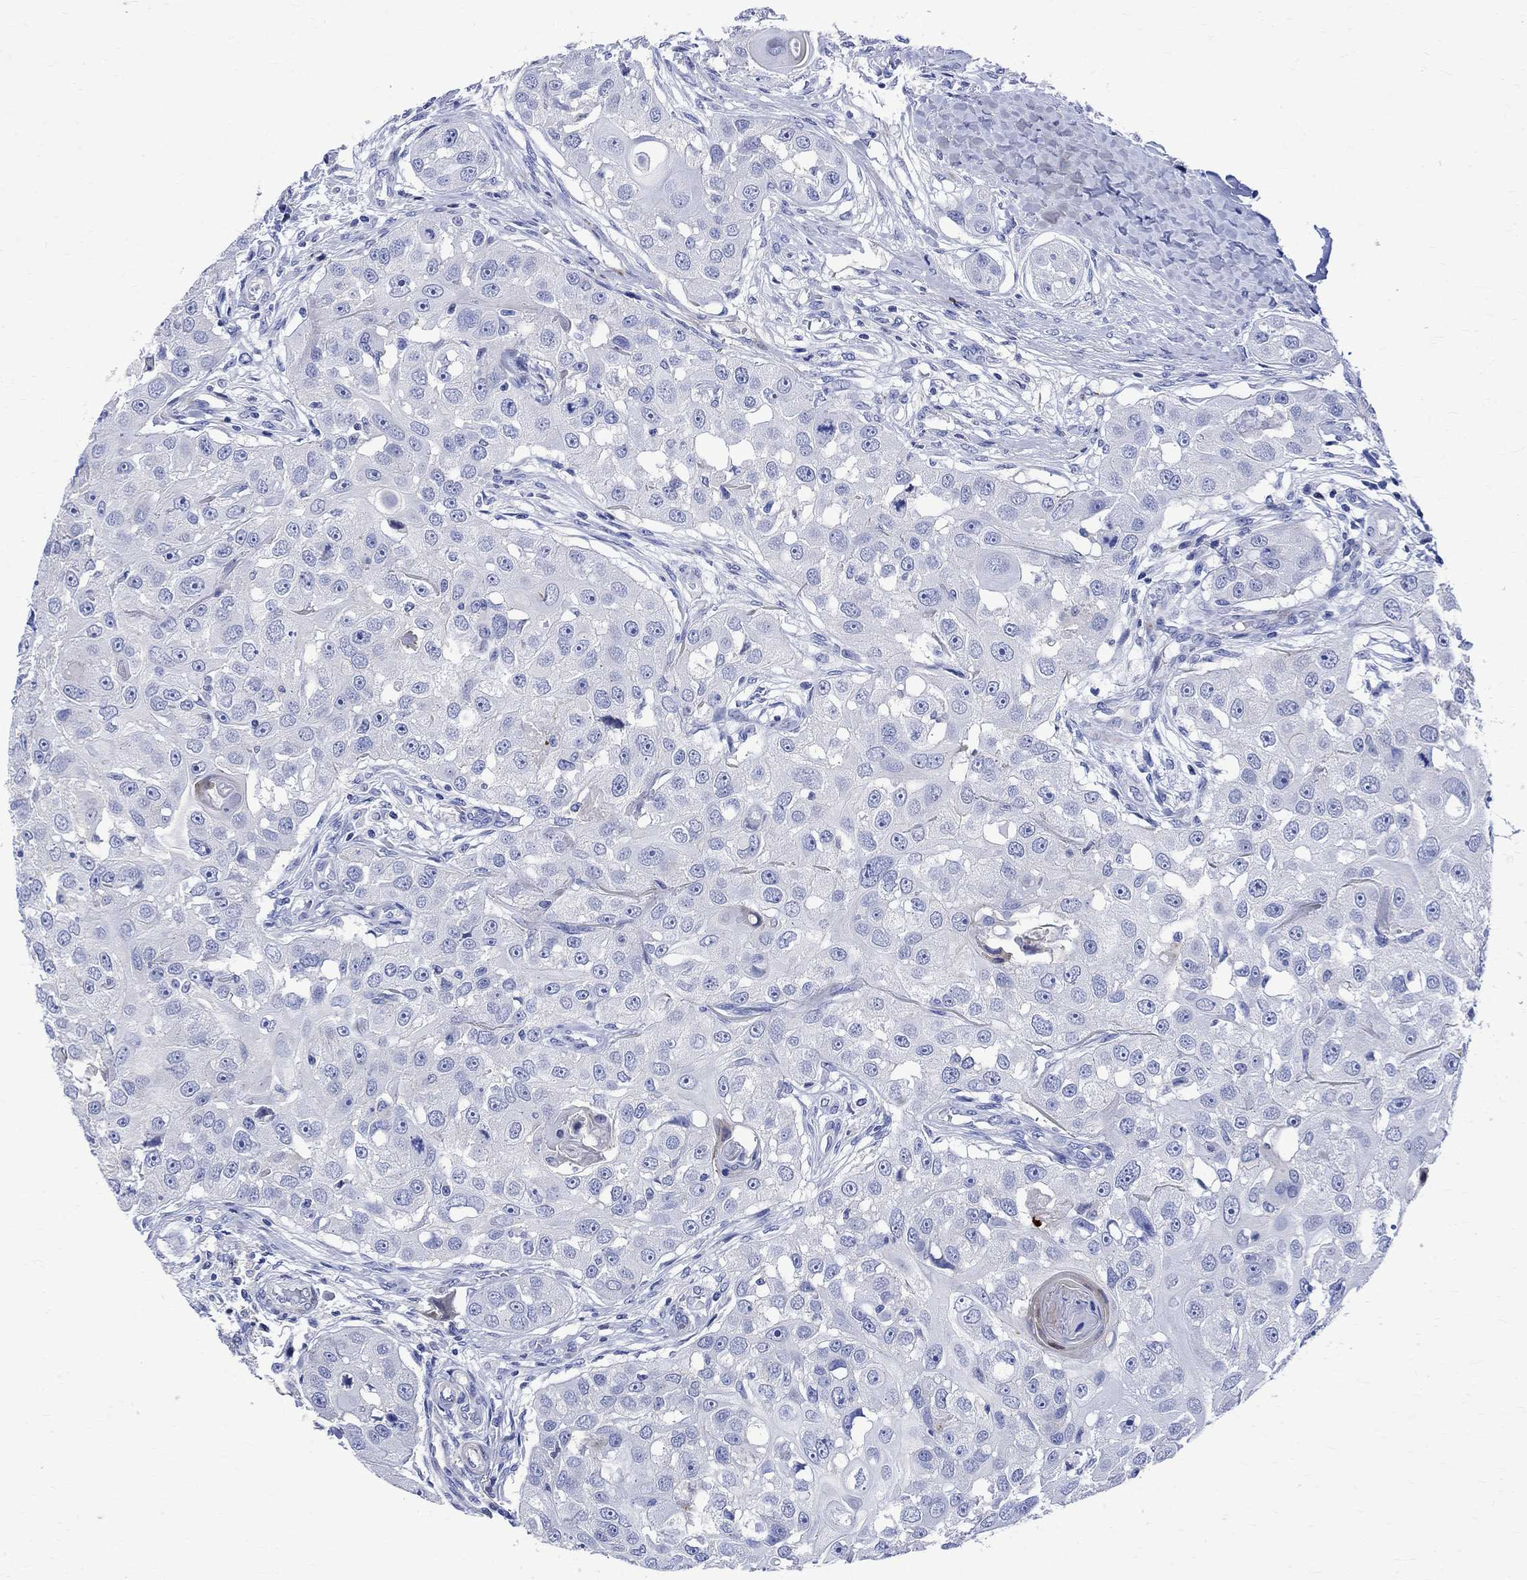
{"staining": {"intensity": "negative", "quantity": "none", "location": "none"}, "tissue": "head and neck cancer", "cell_type": "Tumor cells", "image_type": "cancer", "snomed": [{"axis": "morphology", "description": "Squamous cell carcinoma, NOS"}, {"axis": "topography", "description": "Head-Neck"}], "caption": "Immunohistochemistry (IHC) image of neoplastic tissue: human head and neck squamous cell carcinoma stained with DAB (3,3'-diaminobenzidine) shows no significant protein positivity in tumor cells.", "gene": "PARVB", "patient": {"sex": "male", "age": 51}}